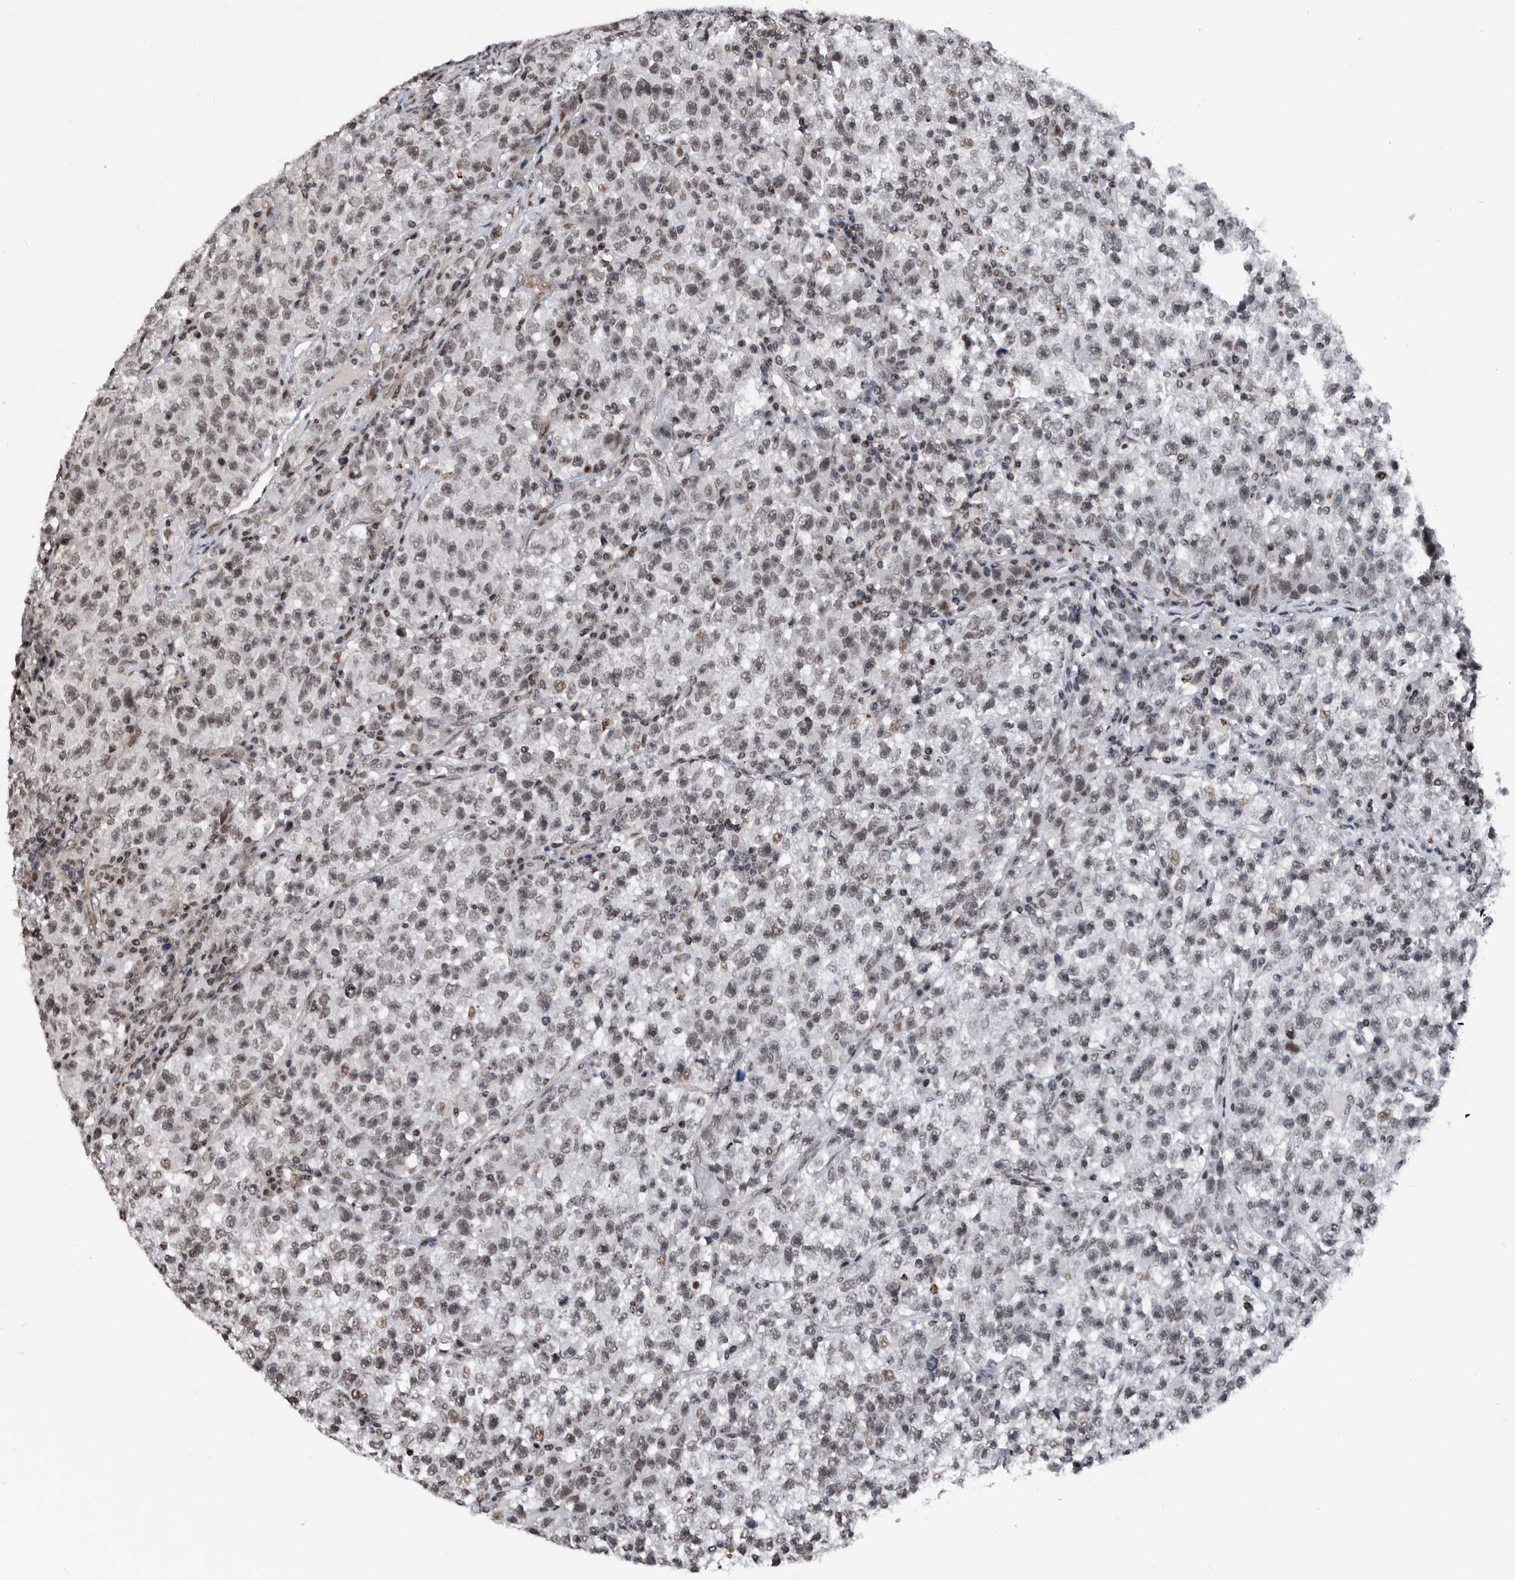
{"staining": {"intensity": "weak", "quantity": "<25%", "location": "nuclear"}, "tissue": "testis cancer", "cell_type": "Tumor cells", "image_type": "cancer", "snomed": [{"axis": "morphology", "description": "Seminoma, NOS"}, {"axis": "topography", "description": "Testis"}], "caption": "The immunohistochemistry image has no significant positivity in tumor cells of testis seminoma tissue. (IHC, brightfield microscopy, high magnification).", "gene": "SNRNP48", "patient": {"sex": "male", "age": 22}}